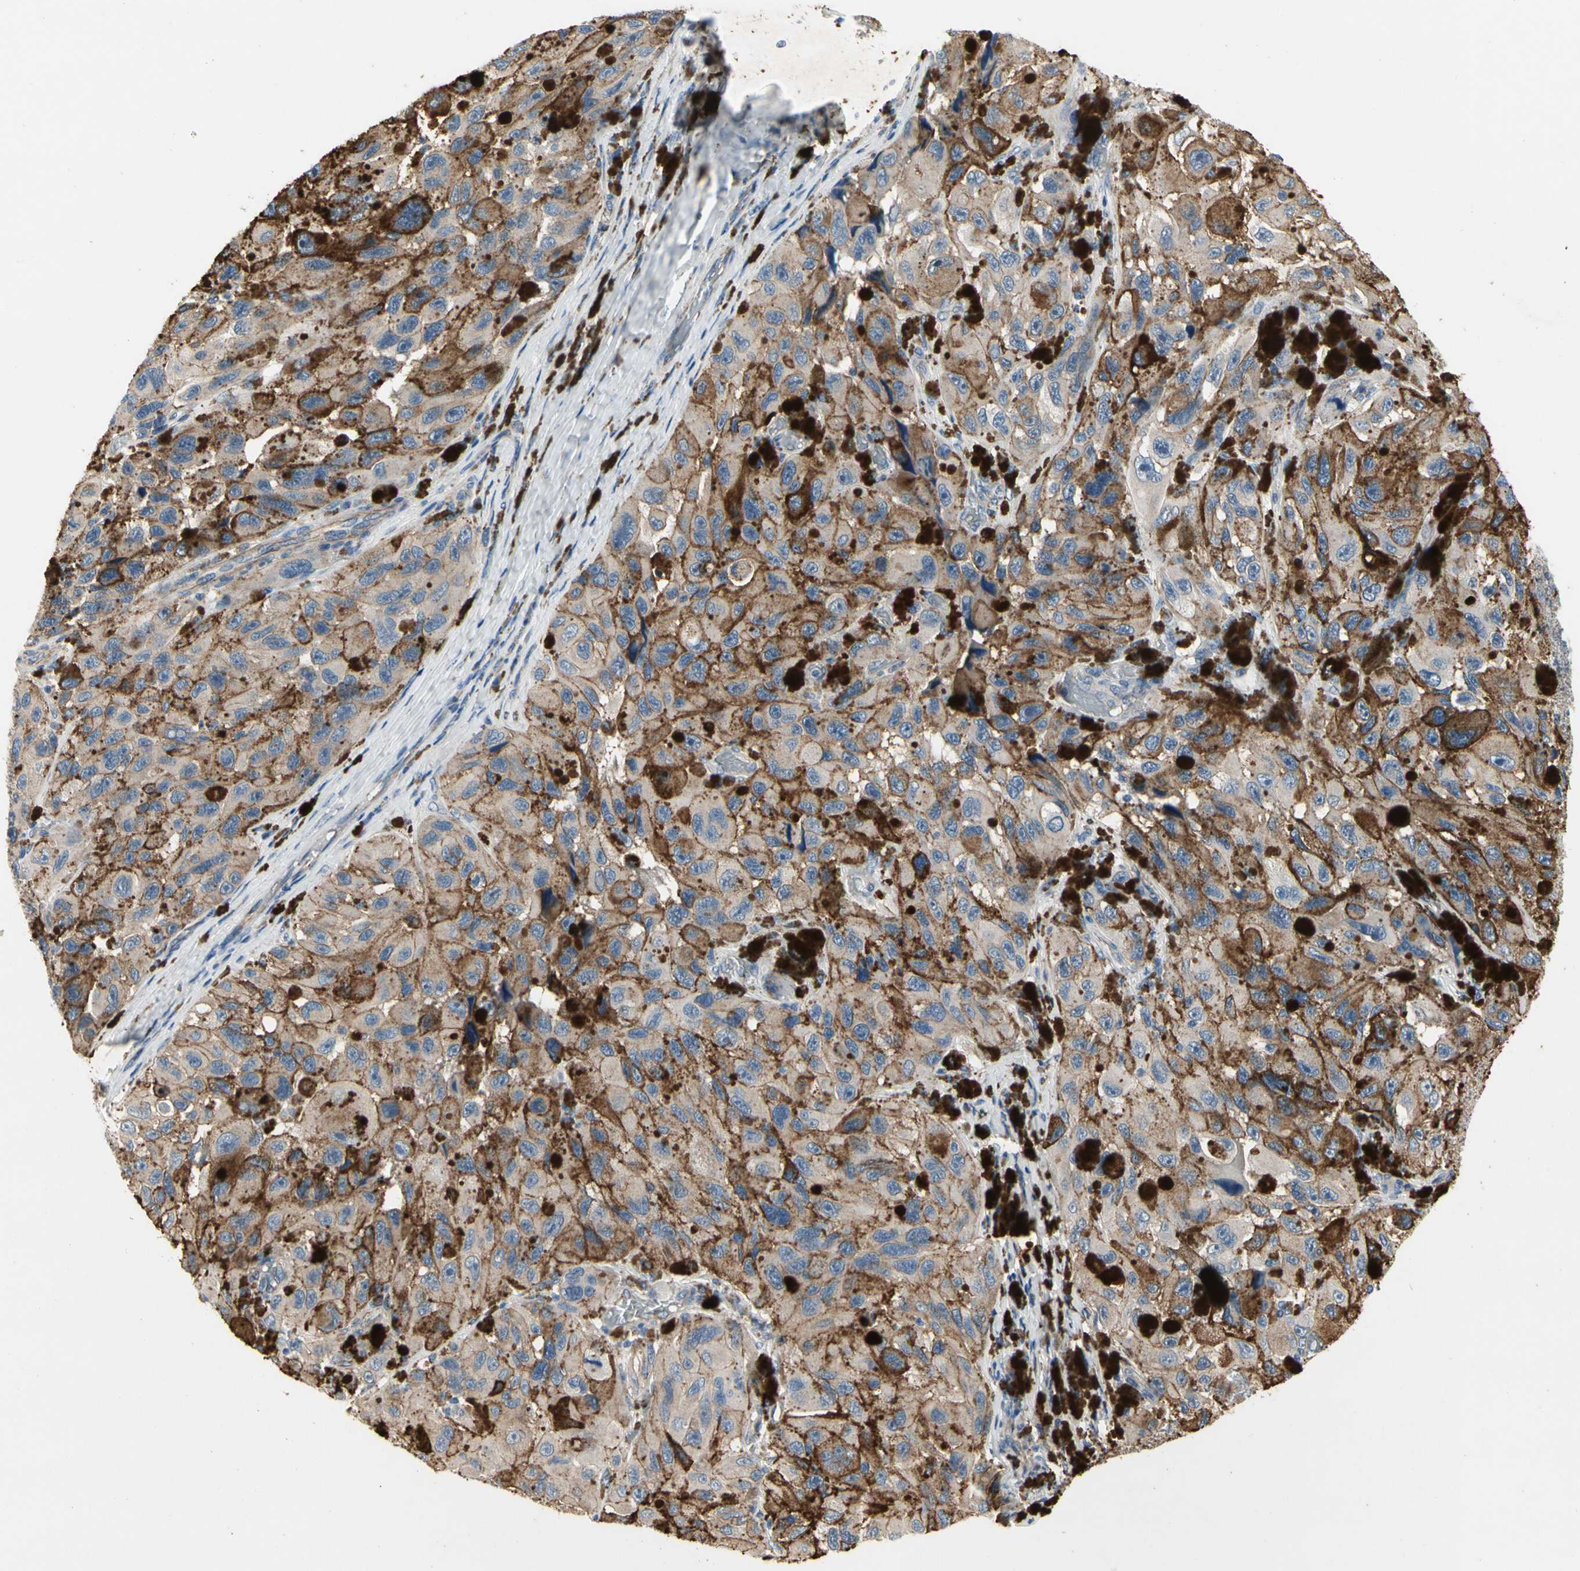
{"staining": {"intensity": "moderate", "quantity": ">75%", "location": "cytoplasmic/membranous"}, "tissue": "melanoma", "cell_type": "Tumor cells", "image_type": "cancer", "snomed": [{"axis": "morphology", "description": "Malignant melanoma, NOS"}, {"axis": "topography", "description": "Skin"}], "caption": "Protein expression analysis of melanoma exhibits moderate cytoplasmic/membranous positivity in about >75% of tumor cells. Immunohistochemistry stains the protein of interest in brown and the nuclei are stained blue.", "gene": "LGR6", "patient": {"sex": "female", "age": 73}}